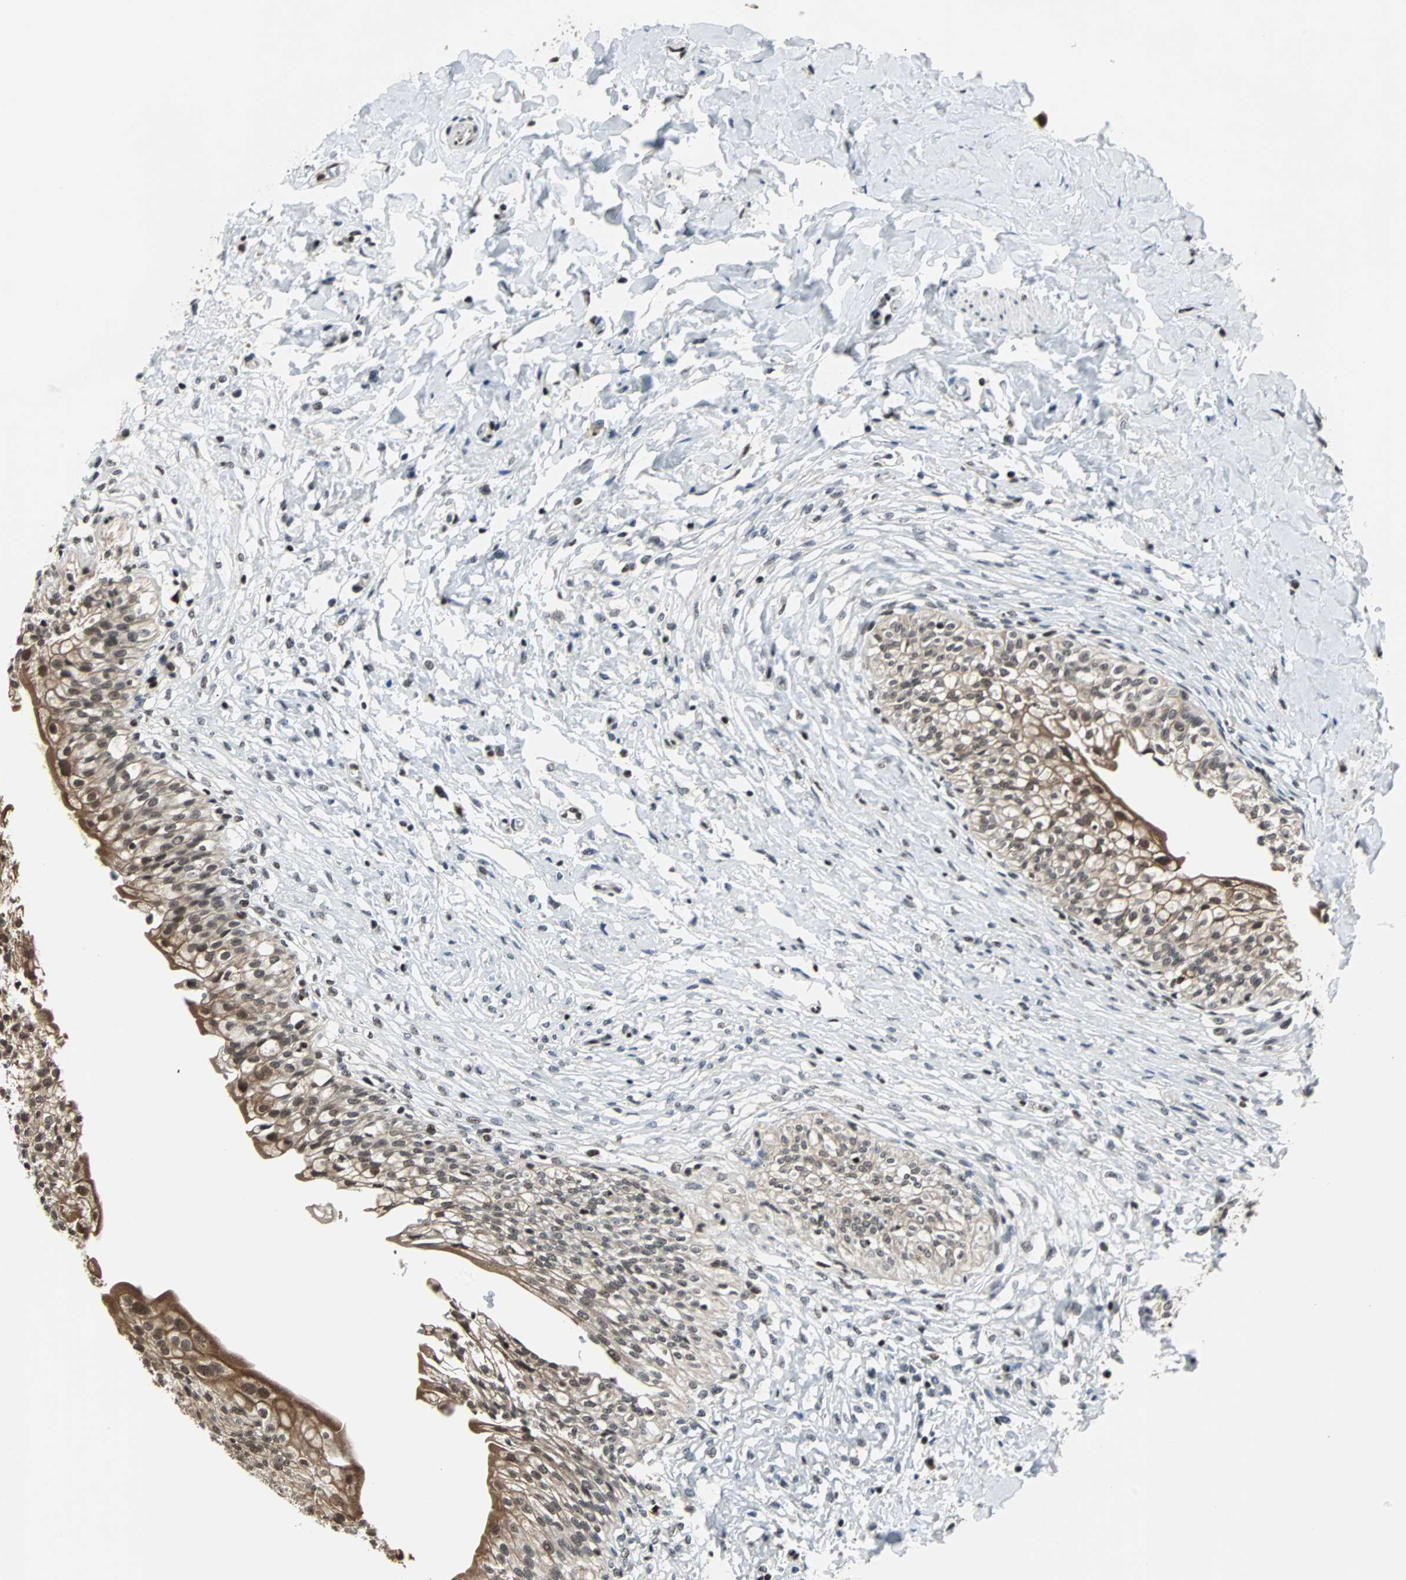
{"staining": {"intensity": "moderate", "quantity": ">75%", "location": "cytoplasmic/membranous,nuclear"}, "tissue": "urinary bladder", "cell_type": "Urothelial cells", "image_type": "normal", "snomed": [{"axis": "morphology", "description": "Normal tissue, NOS"}, {"axis": "morphology", "description": "Inflammation, NOS"}, {"axis": "topography", "description": "Urinary bladder"}], "caption": "Normal urinary bladder reveals moderate cytoplasmic/membranous,nuclear positivity in about >75% of urothelial cells, visualized by immunohistochemistry.", "gene": "TERF2IP", "patient": {"sex": "female", "age": 80}}